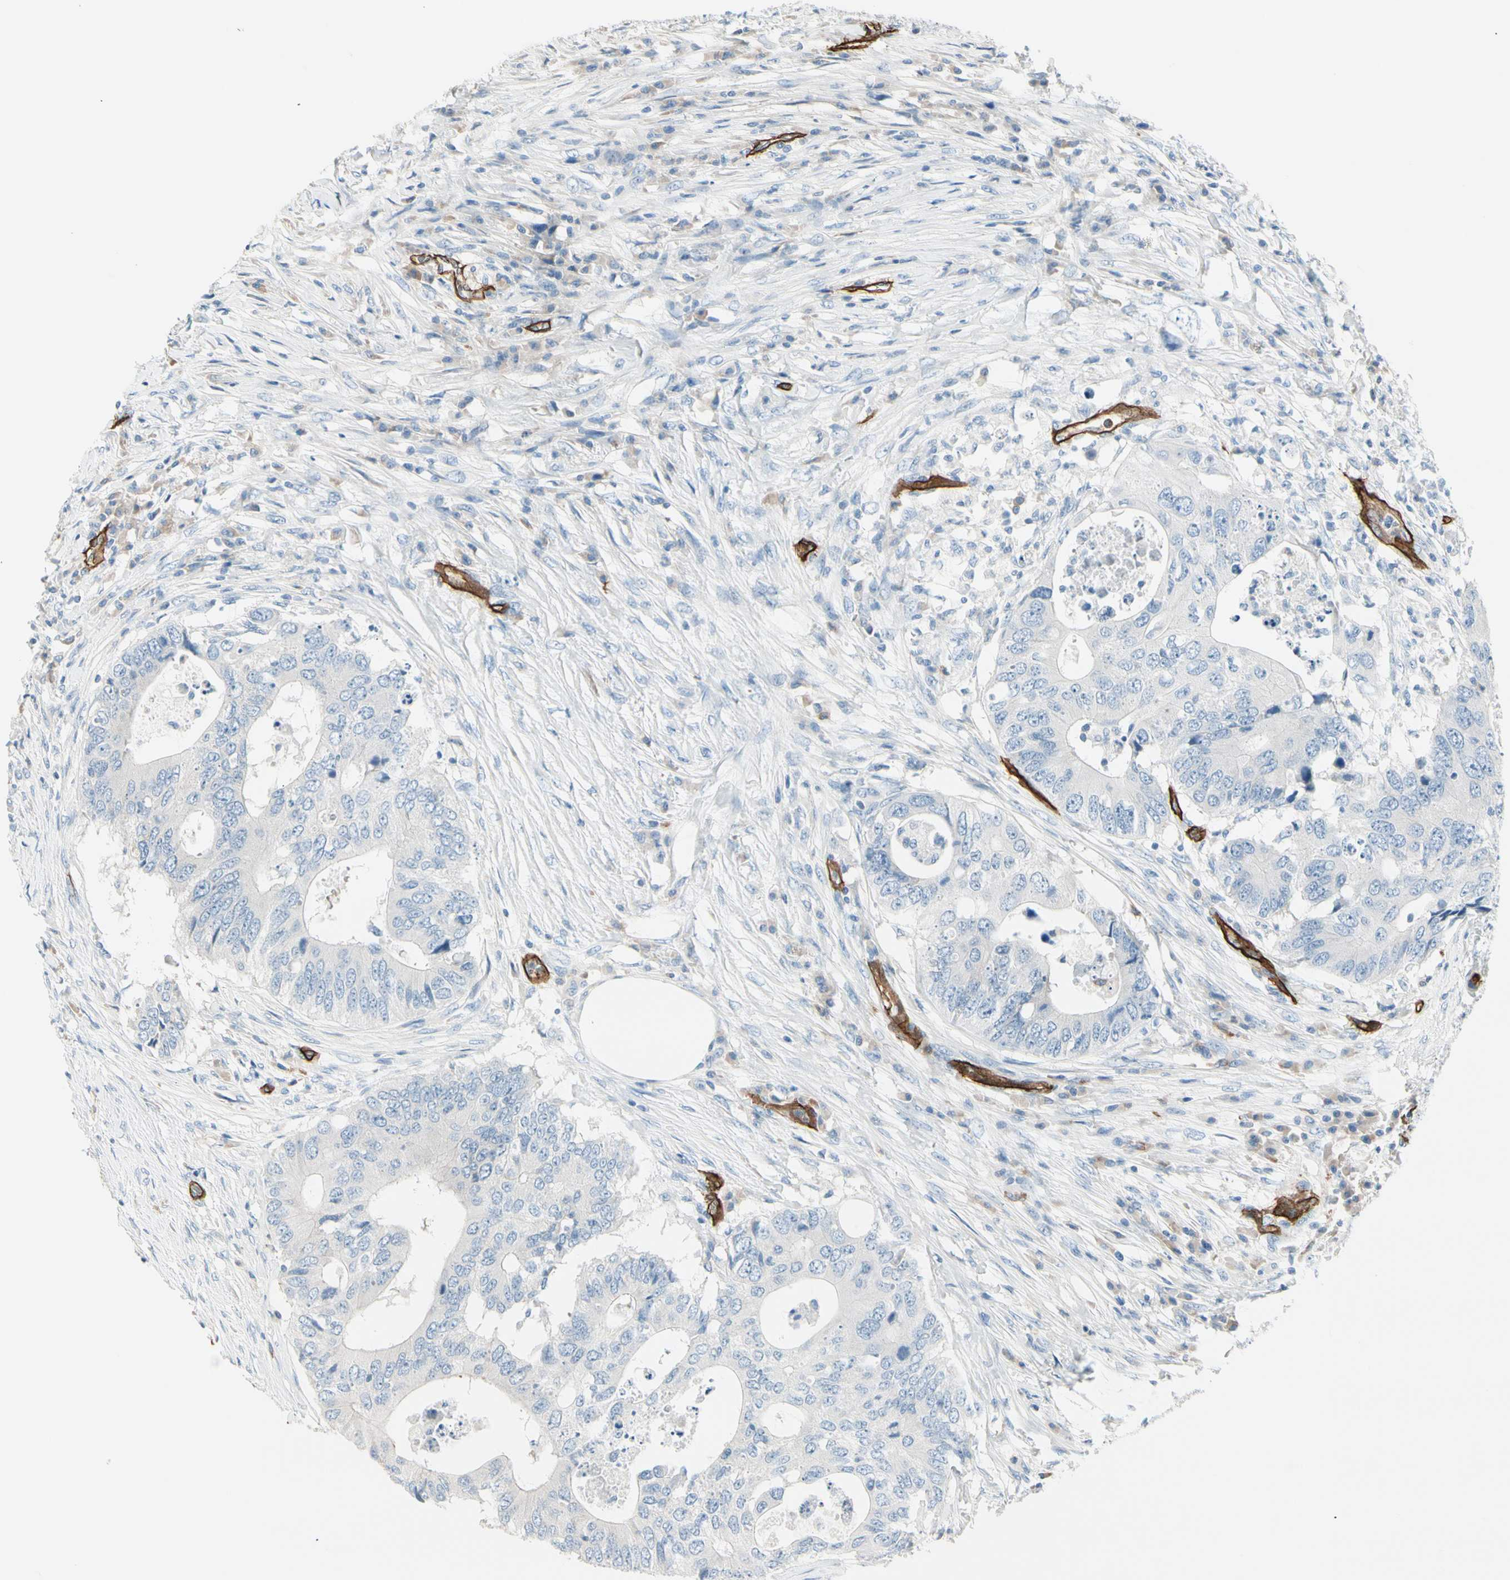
{"staining": {"intensity": "negative", "quantity": "none", "location": "none"}, "tissue": "colorectal cancer", "cell_type": "Tumor cells", "image_type": "cancer", "snomed": [{"axis": "morphology", "description": "Adenocarcinoma, NOS"}, {"axis": "topography", "description": "Colon"}], "caption": "Immunohistochemical staining of adenocarcinoma (colorectal) demonstrates no significant positivity in tumor cells.", "gene": "CD93", "patient": {"sex": "male", "age": 71}}